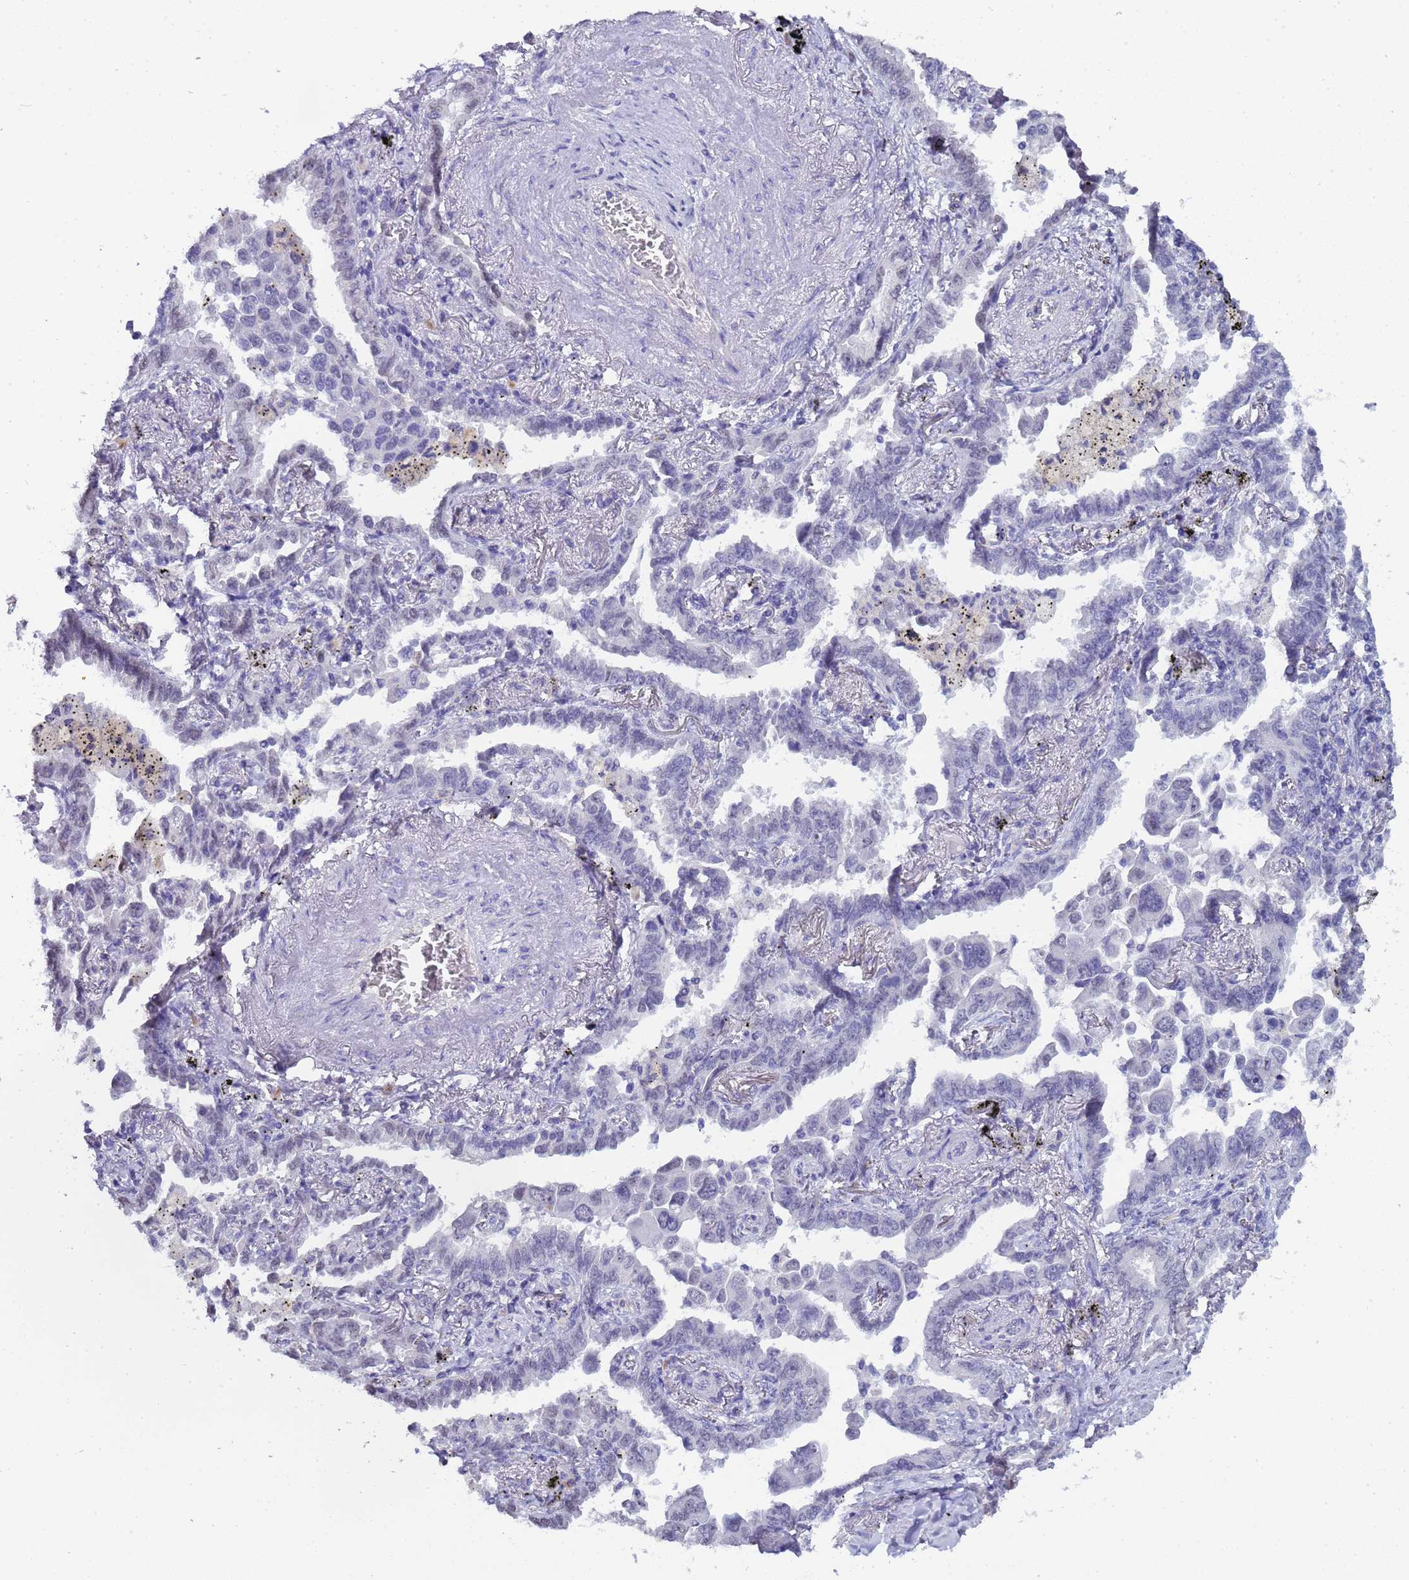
{"staining": {"intensity": "negative", "quantity": "none", "location": "none"}, "tissue": "lung cancer", "cell_type": "Tumor cells", "image_type": "cancer", "snomed": [{"axis": "morphology", "description": "Adenocarcinoma, NOS"}, {"axis": "topography", "description": "Lung"}], "caption": "A histopathology image of lung cancer stained for a protein demonstrates no brown staining in tumor cells.", "gene": "CTRC", "patient": {"sex": "male", "age": 67}}